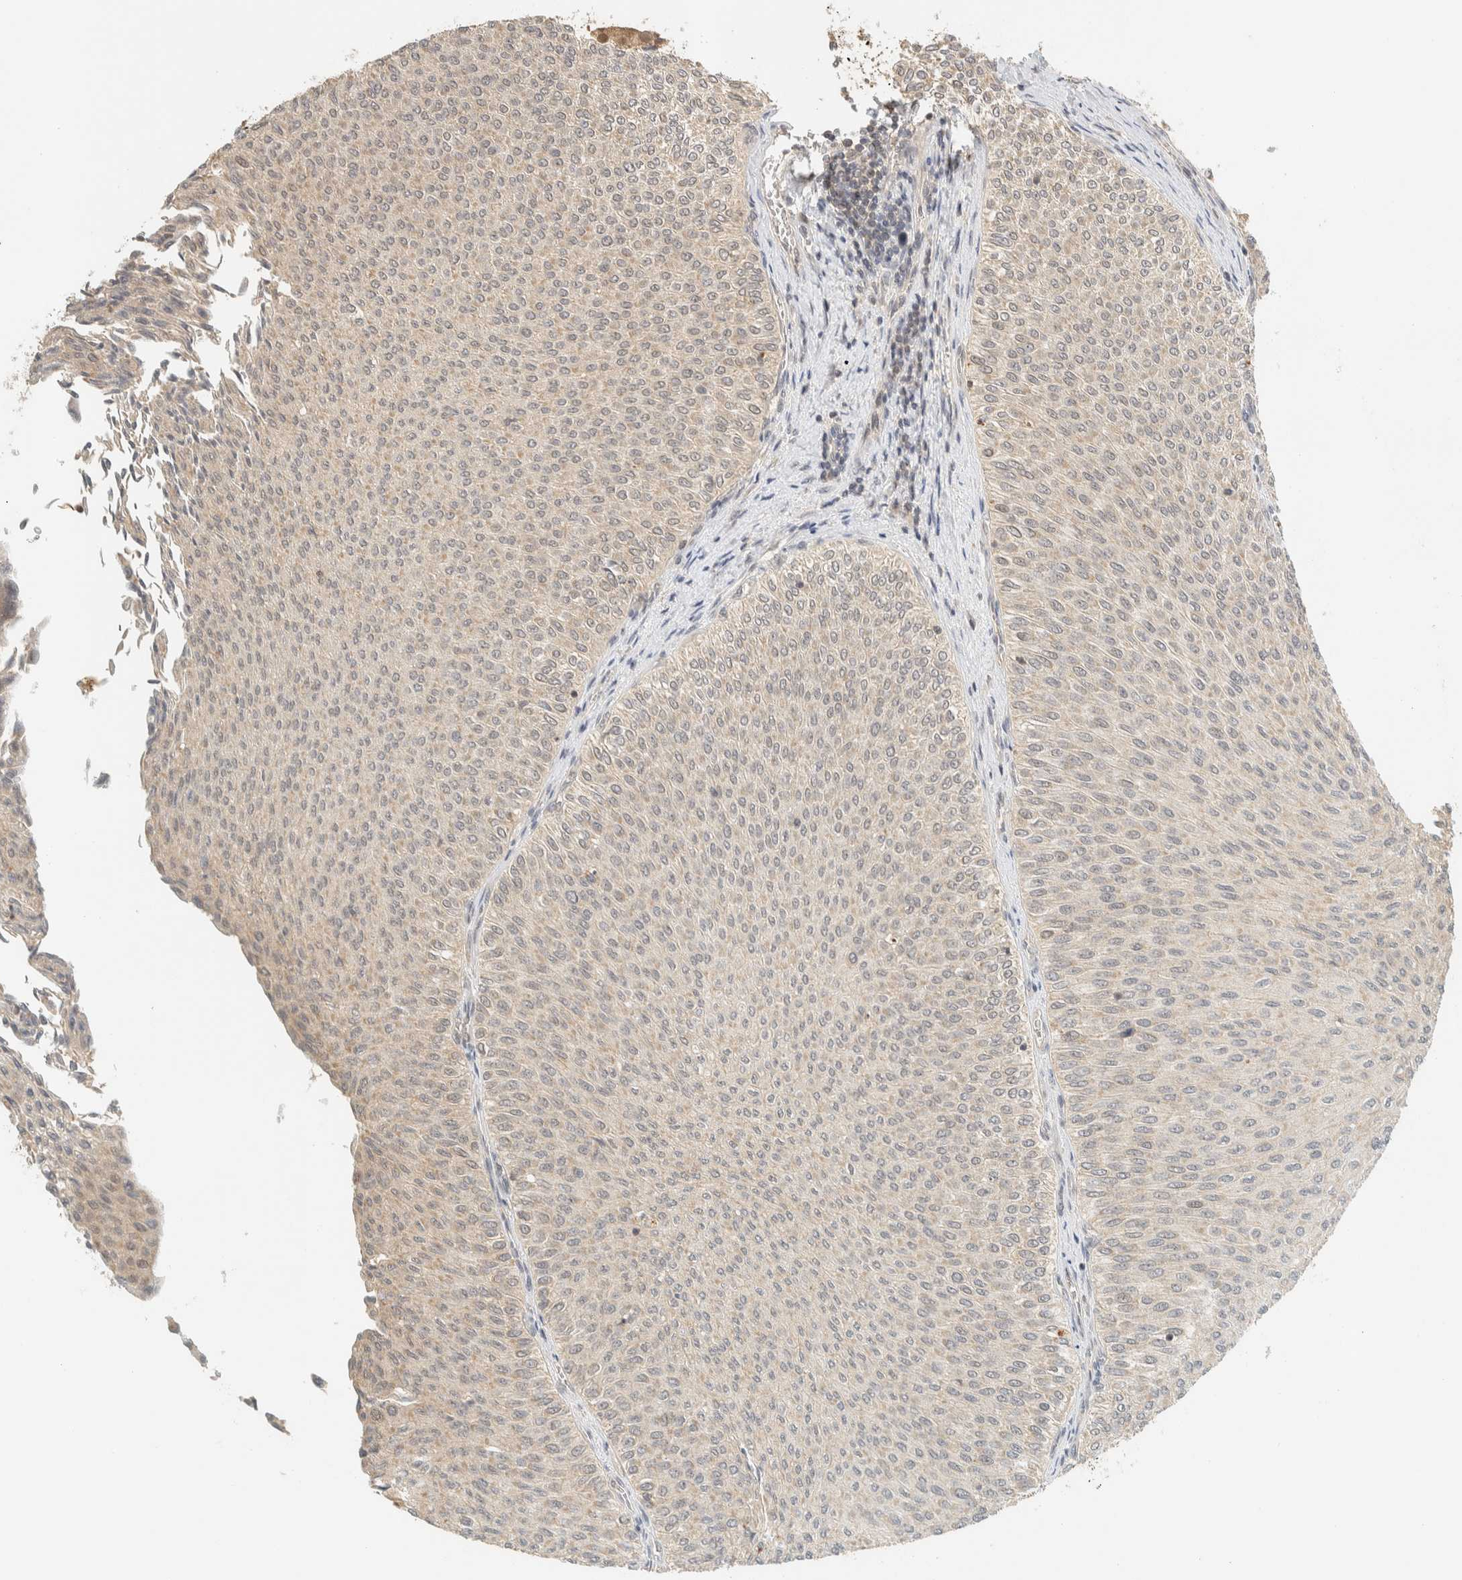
{"staining": {"intensity": "negative", "quantity": "none", "location": "none"}, "tissue": "urothelial cancer", "cell_type": "Tumor cells", "image_type": "cancer", "snomed": [{"axis": "morphology", "description": "Urothelial carcinoma, Low grade"}, {"axis": "topography", "description": "Urinary bladder"}], "caption": "A photomicrograph of human urothelial carcinoma (low-grade) is negative for staining in tumor cells.", "gene": "KIFAP3", "patient": {"sex": "male", "age": 78}}